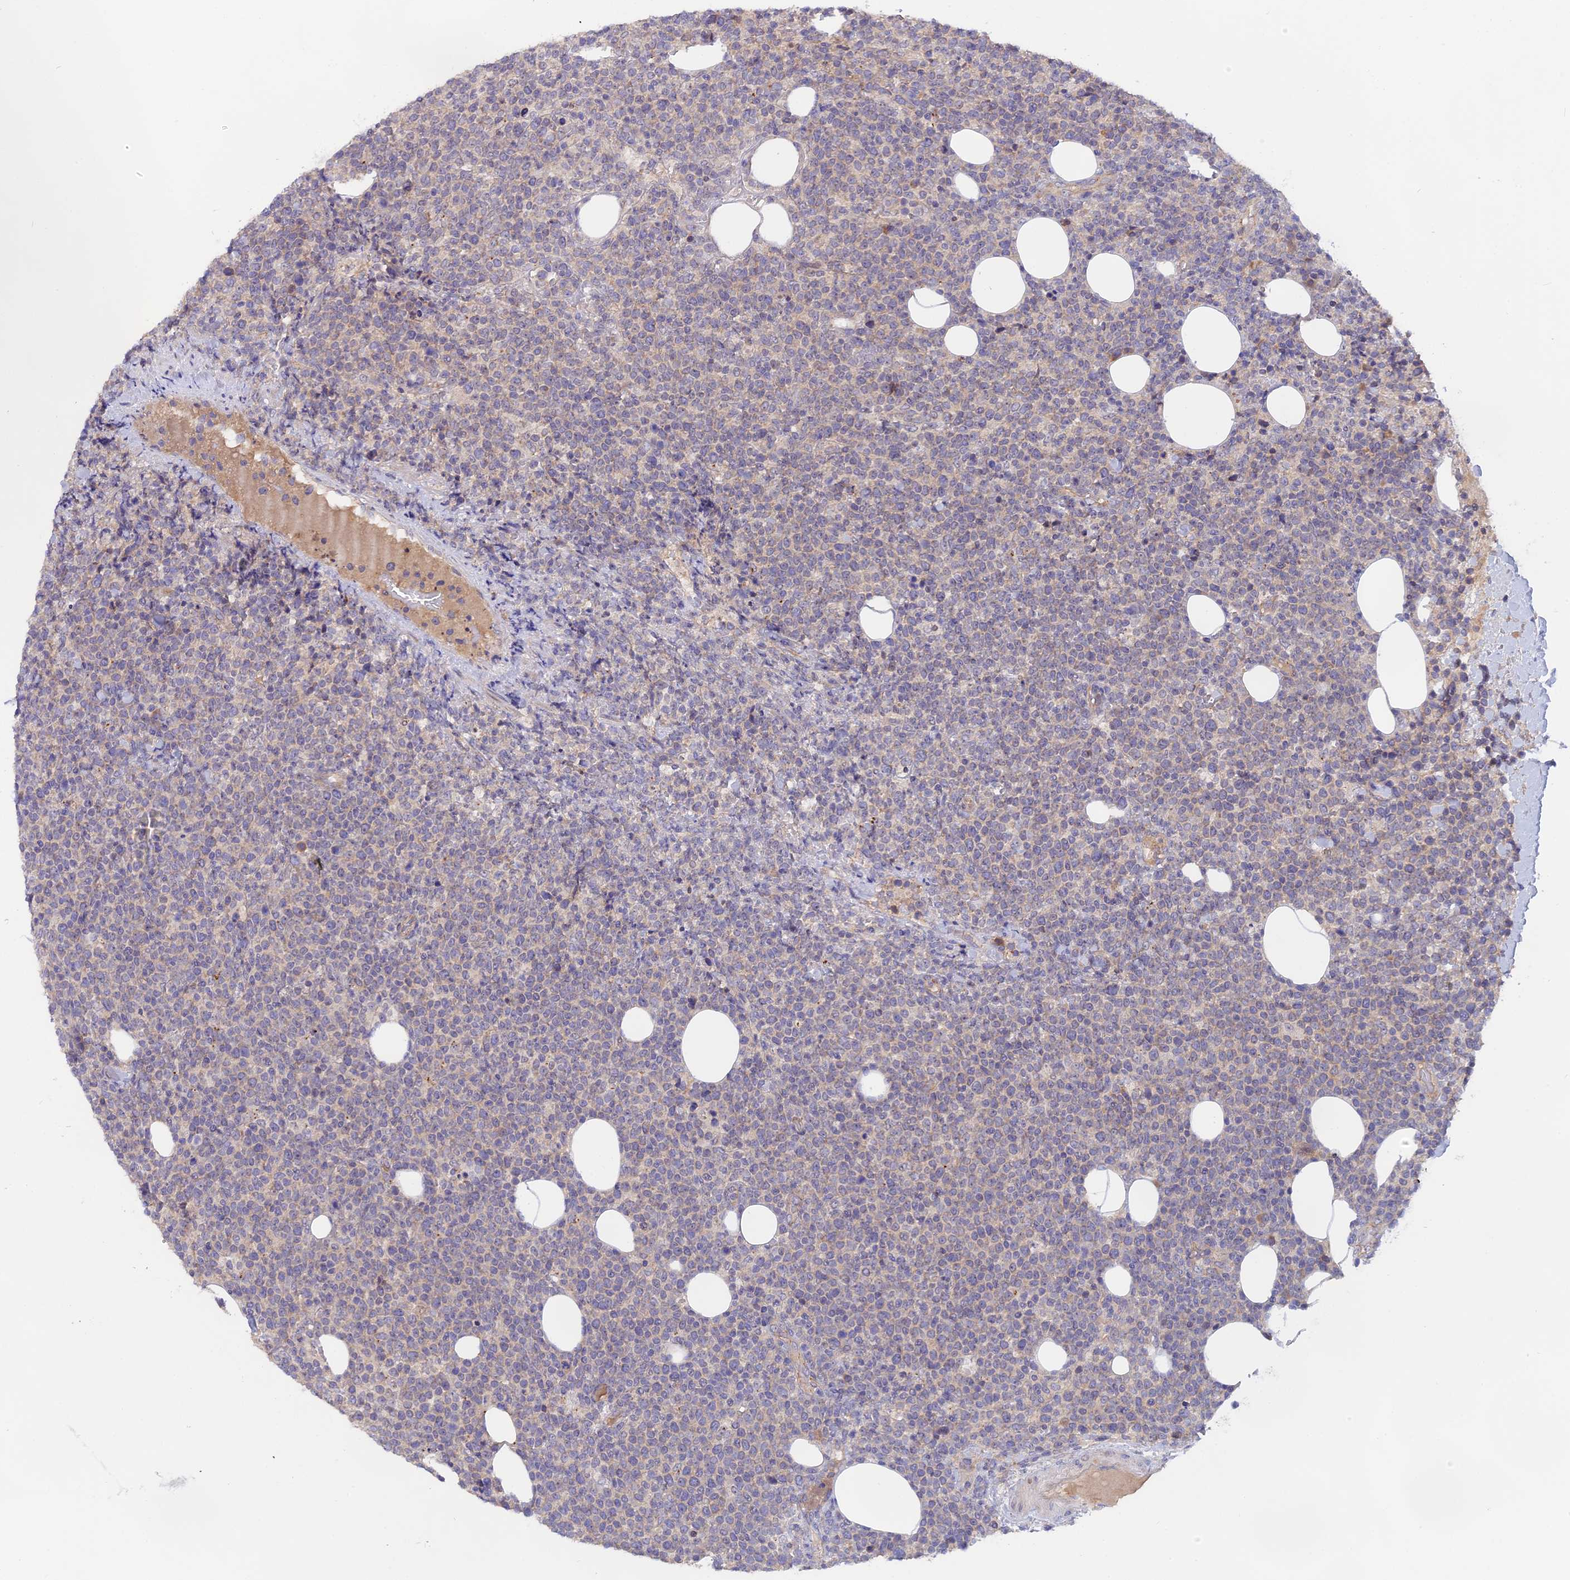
{"staining": {"intensity": "weak", "quantity": "<25%", "location": "cytoplasmic/membranous"}, "tissue": "lymphoma", "cell_type": "Tumor cells", "image_type": "cancer", "snomed": [{"axis": "morphology", "description": "Malignant lymphoma, non-Hodgkin's type, High grade"}, {"axis": "topography", "description": "Lymph node"}], "caption": "Tumor cells are negative for protein expression in human lymphoma. Brightfield microscopy of immunohistochemistry stained with DAB (brown) and hematoxylin (blue), captured at high magnification.", "gene": "TENT4B", "patient": {"sex": "male", "age": 61}}